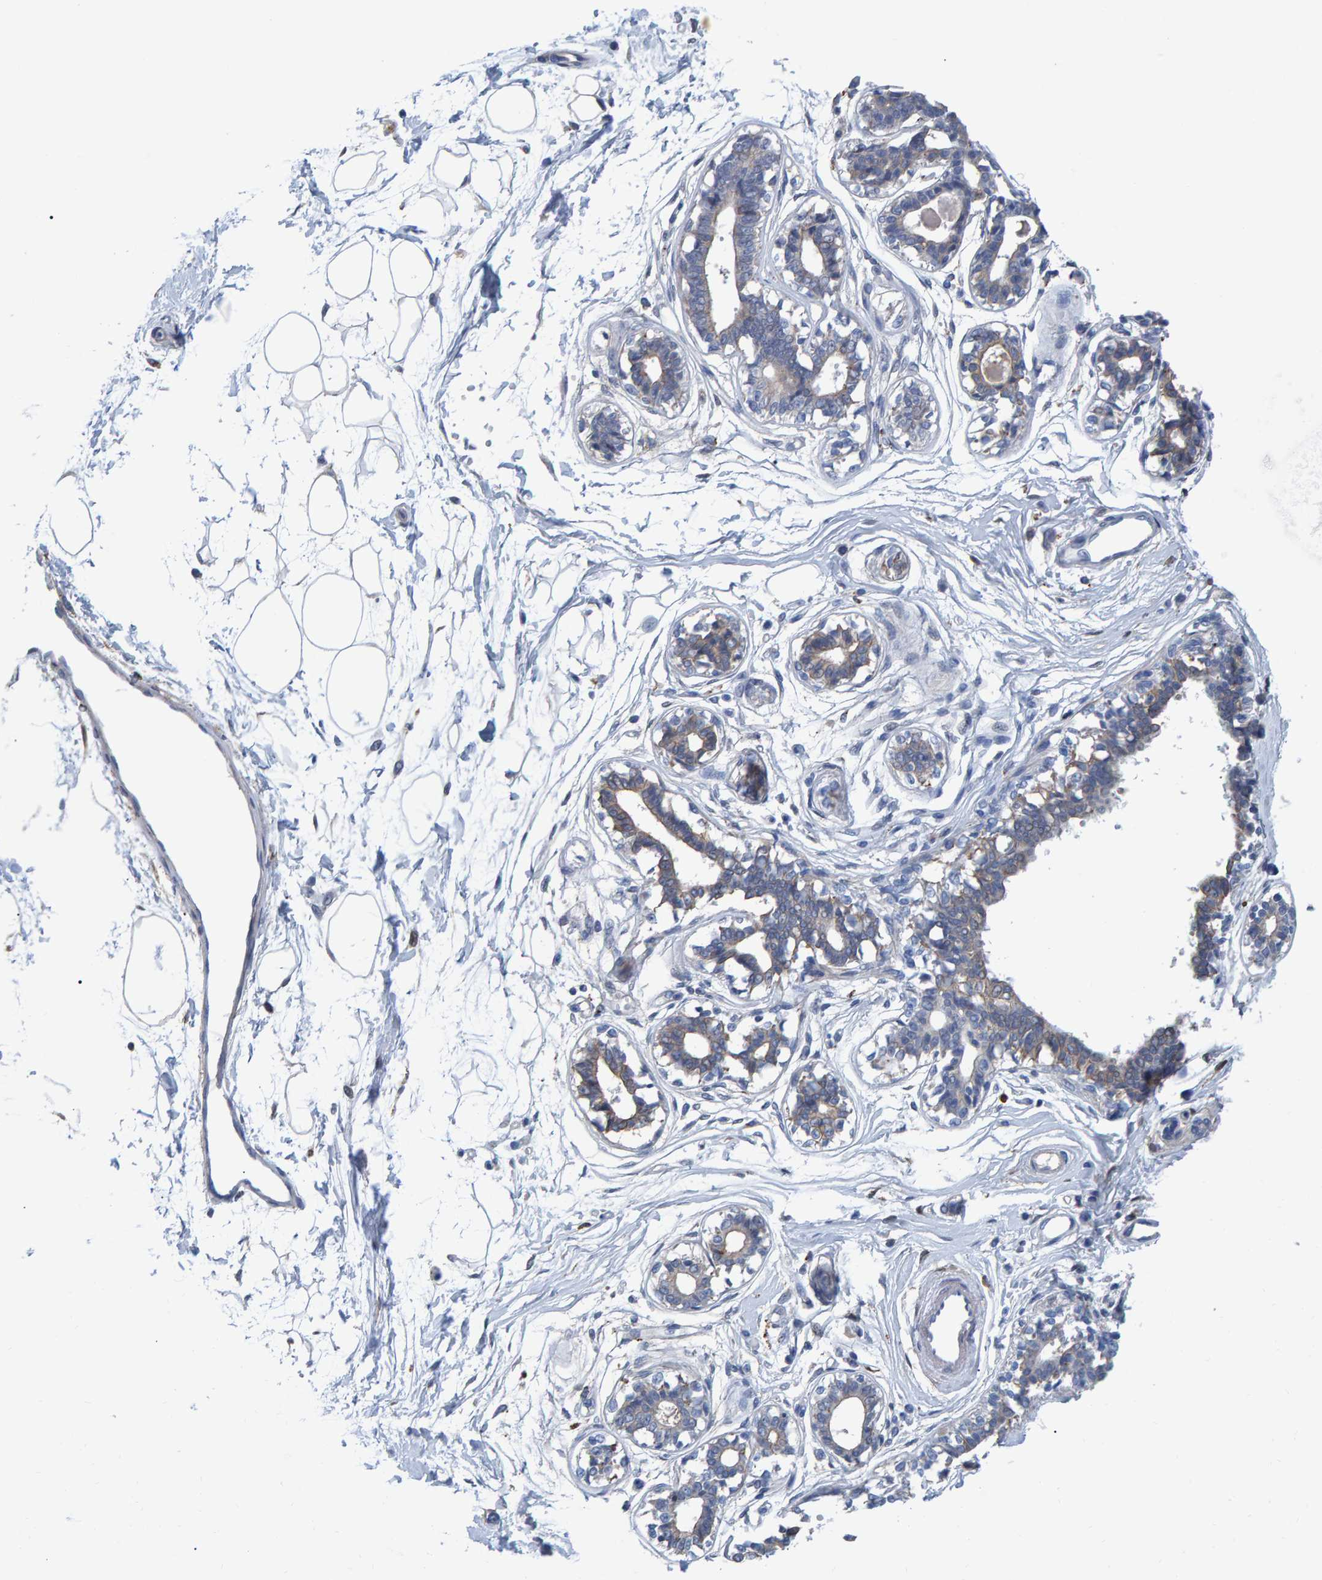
{"staining": {"intensity": "negative", "quantity": "none", "location": "none"}, "tissue": "breast", "cell_type": "Adipocytes", "image_type": "normal", "snomed": [{"axis": "morphology", "description": "Normal tissue, NOS"}, {"axis": "topography", "description": "Breast"}], "caption": "Adipocytes are negative for protein expression in benign human breast. Nuclei are stained in blue.", "gene": "IDO1", "patient": {"sex": "female", "age": 45}}